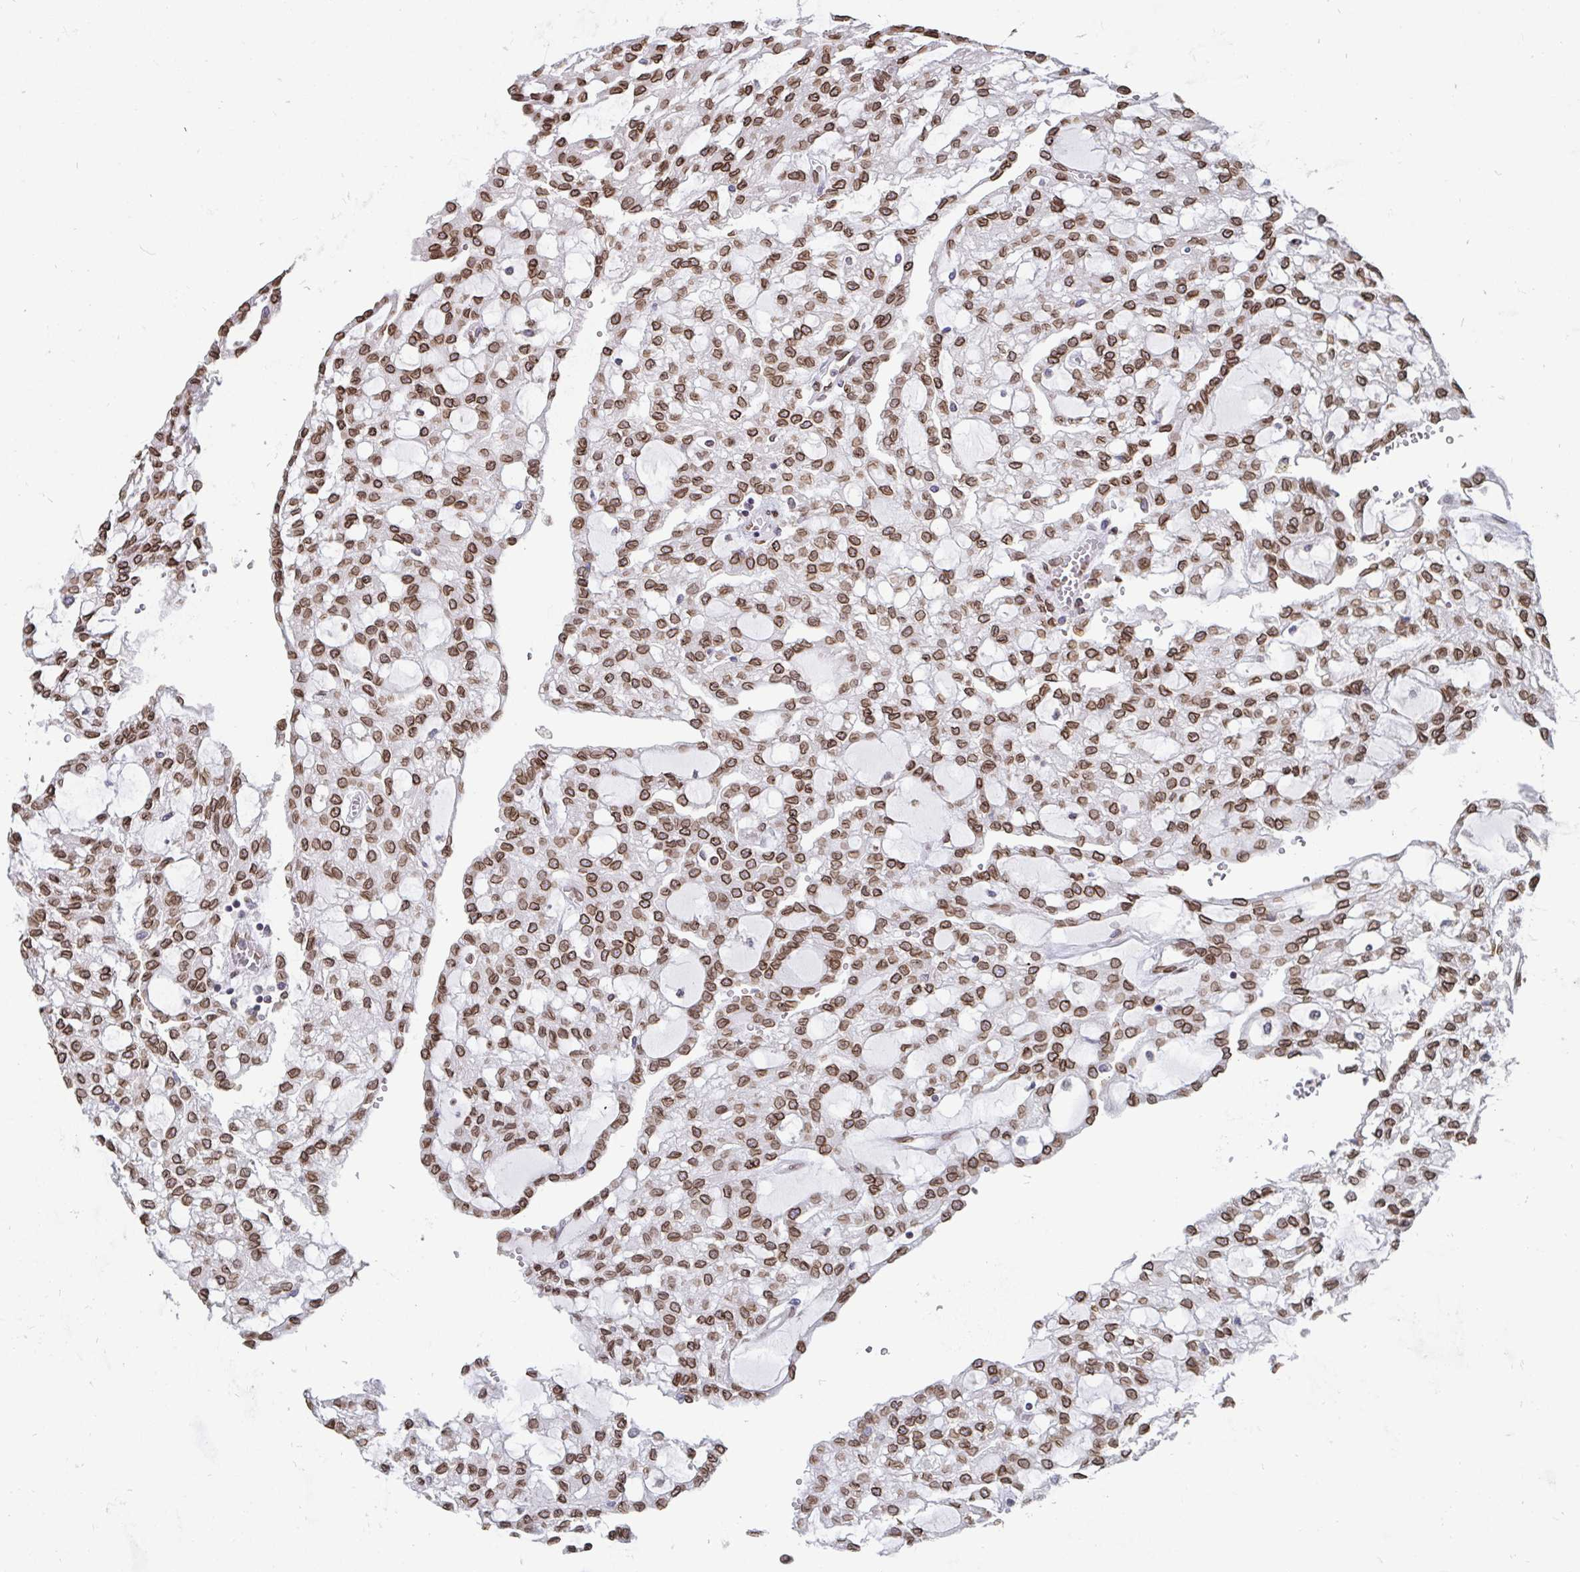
{"staining": {"intensity": "moderate", "quantity": ">75%", "location": "cytoplasmic/membranous,nuclear"}, "tissue": "renal cancer", "cell_type": "Tumor cells", "image_type": "cancer", "snomed": [{"axis": "morphology", "description": "Adenocarcinoma, NOS"}, {"axis": "topography", "description": "Kidney"}], "caption": "Renal cancer (adenocarcinoma) tissue demonstrates moderate cytoplasmic/membranous and nuclear staining in approximately >75% of tumor cells Nuclei are stained in blue.", "gene": "EMD", "patient": {"sex": "male", "age": 63}}